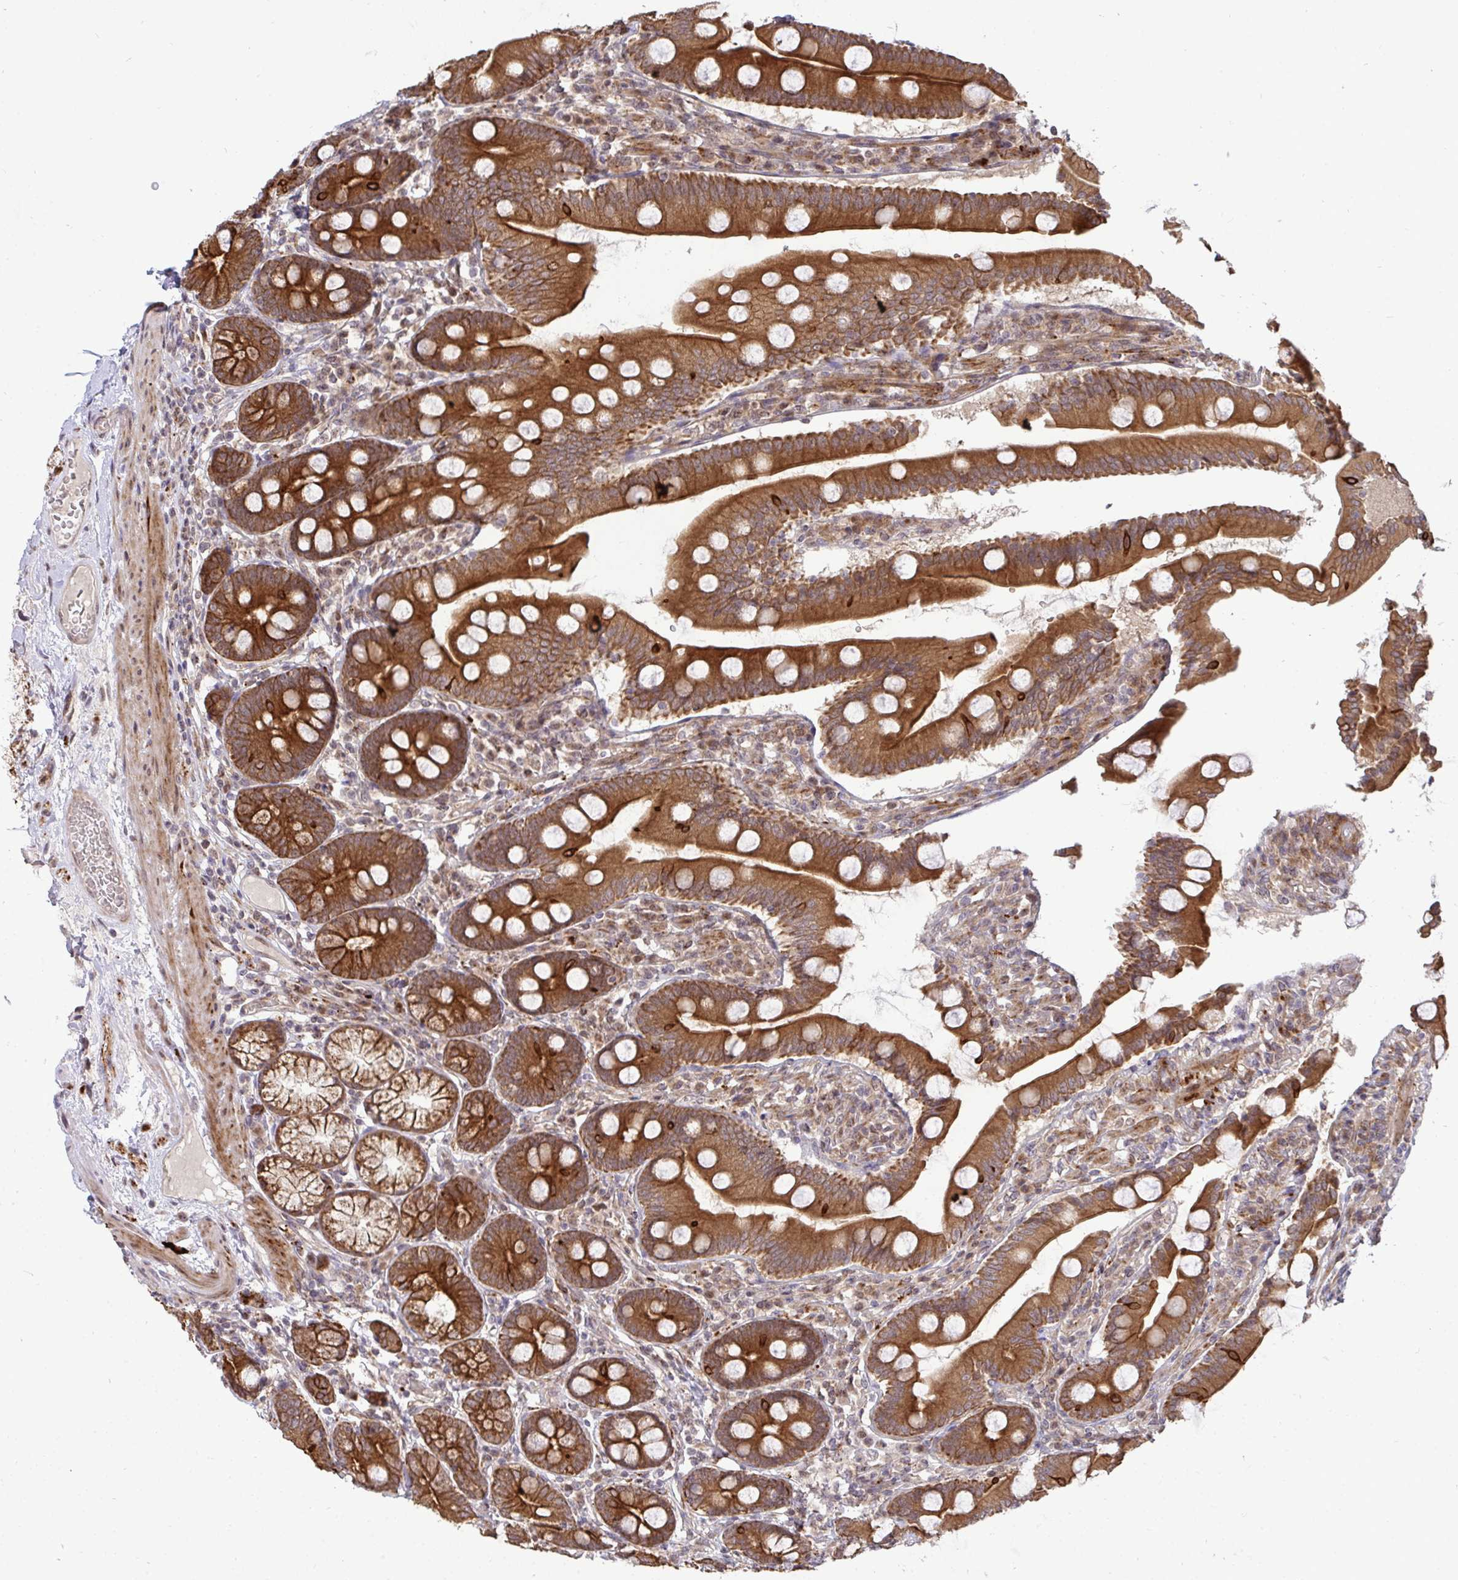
{"staining": {"intensity": "strong", "quantity": ">75%", "location": "cytoplasmic/membranous"}, "tissue": "duodenum", "cell_type": "Glandular cells", "image_type": "normal", "snomed": [{"axis": "morphology", "description": "Normal tissue, NOS"}, {"axis": "topography", "description": "Duodenum"}], "caption": "Strong cytoplasmic/membranous staining for a protein is appreciated in approximately >75% of glandular cells of normal duodenum using immunohistochemistry.", "gene": "TRIM44", "patient": {"sex": "female", "age": 67}}